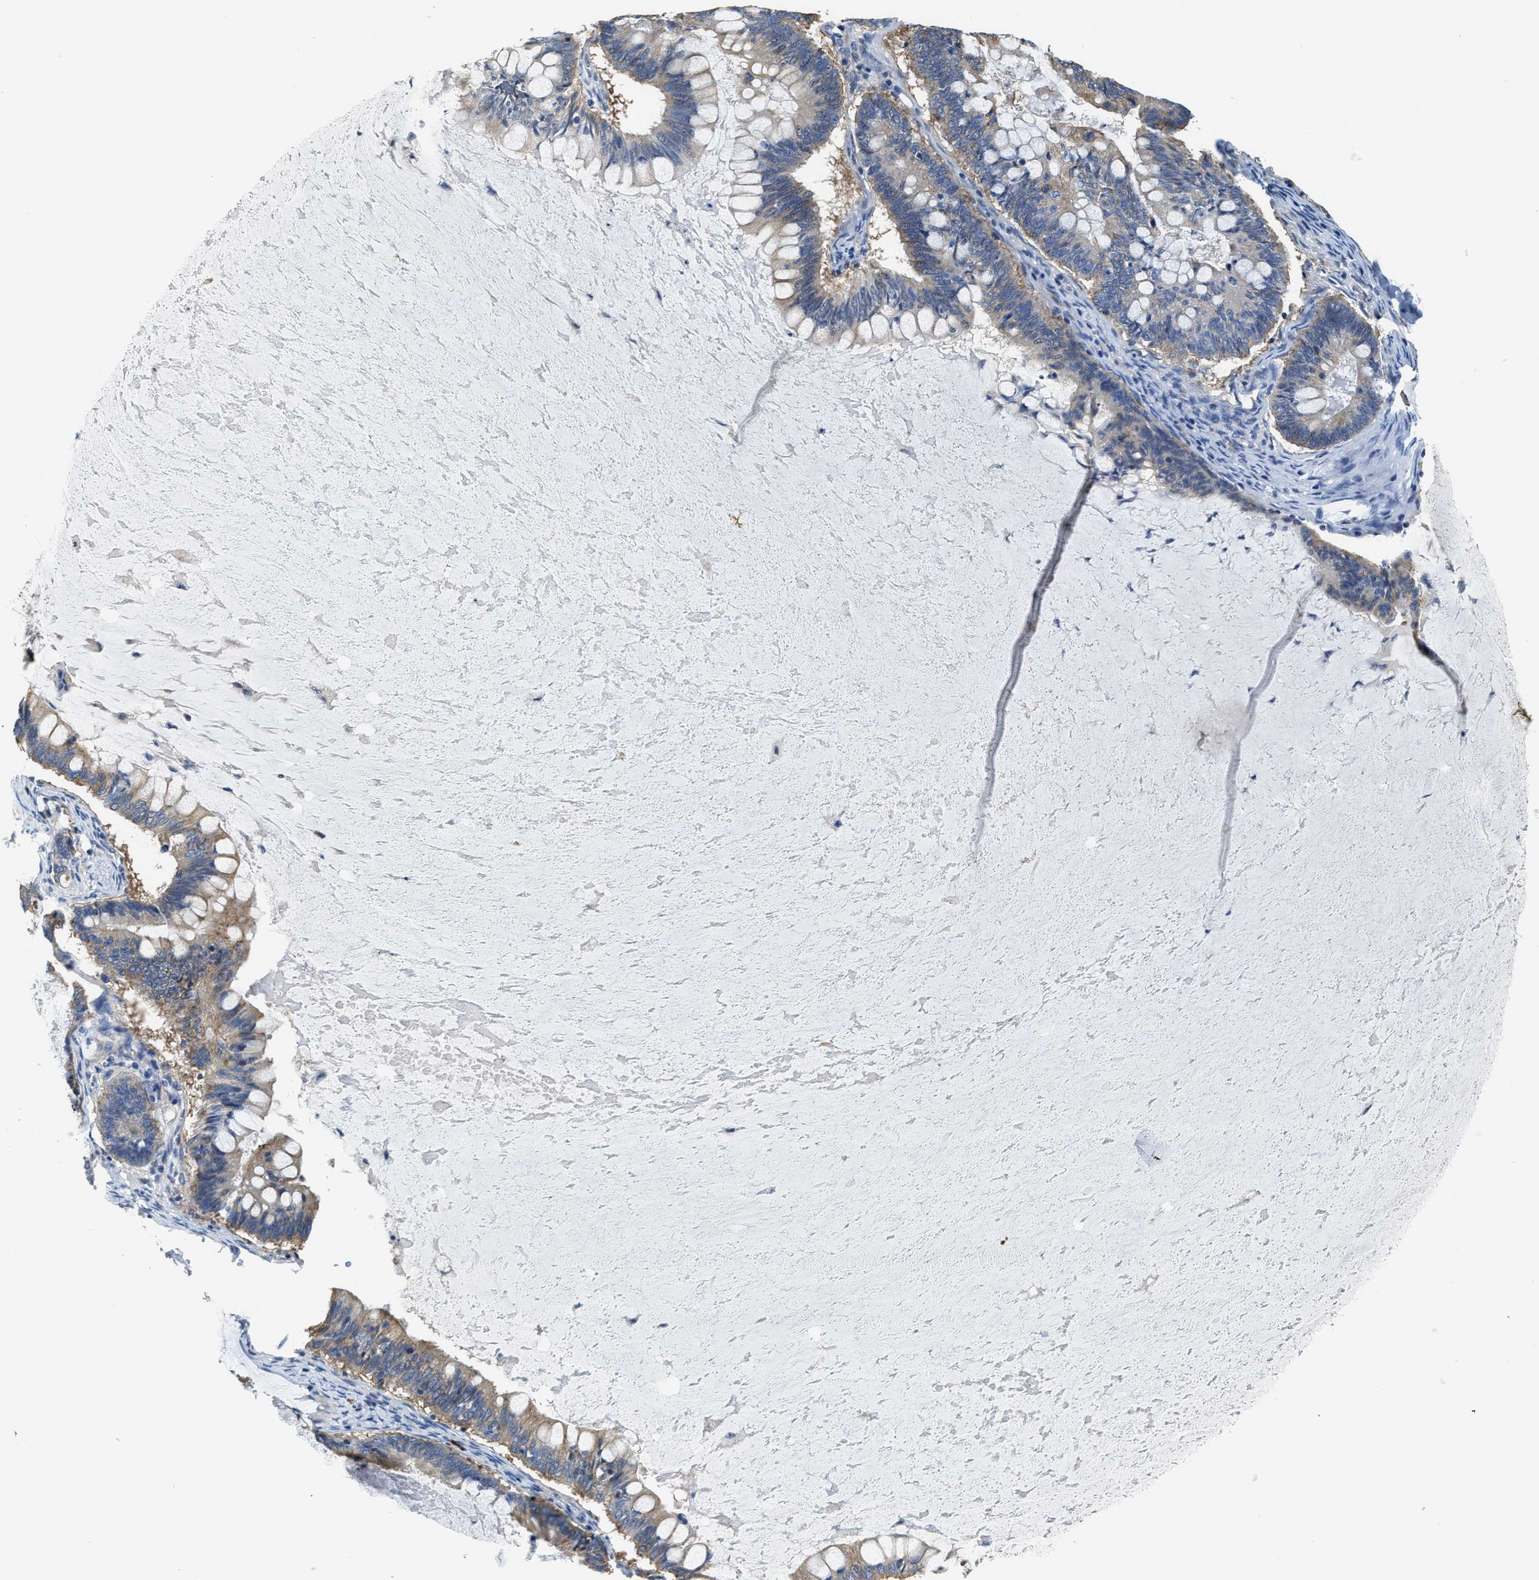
{"staining": {"intensity": "weak", "quantity": "25%-75%", "location": "cytoplasmic/membranous"}, "tissue": "ovarian cancer", "cell_type": "Tumor cells", "image_type": "cancer", "snomed": [{"axis": "morphology", "description": "Cystadenocarcinoma, mucinous, NOS"}, {"axis": "topography", "description": "Ovary"}], "caption": "High-magnification brightfield microscopy of ovarian mucinous cystadenocarcinoma stained with DAB (brown) and counterstained with hematoxylin (blue). tumor cells exhibit weak cytoplasmic/membranous positivity is appreciated in about25%-75% of cells.", "gene": "TRAF6", "patient": {"sex": "female", "age": 61}}